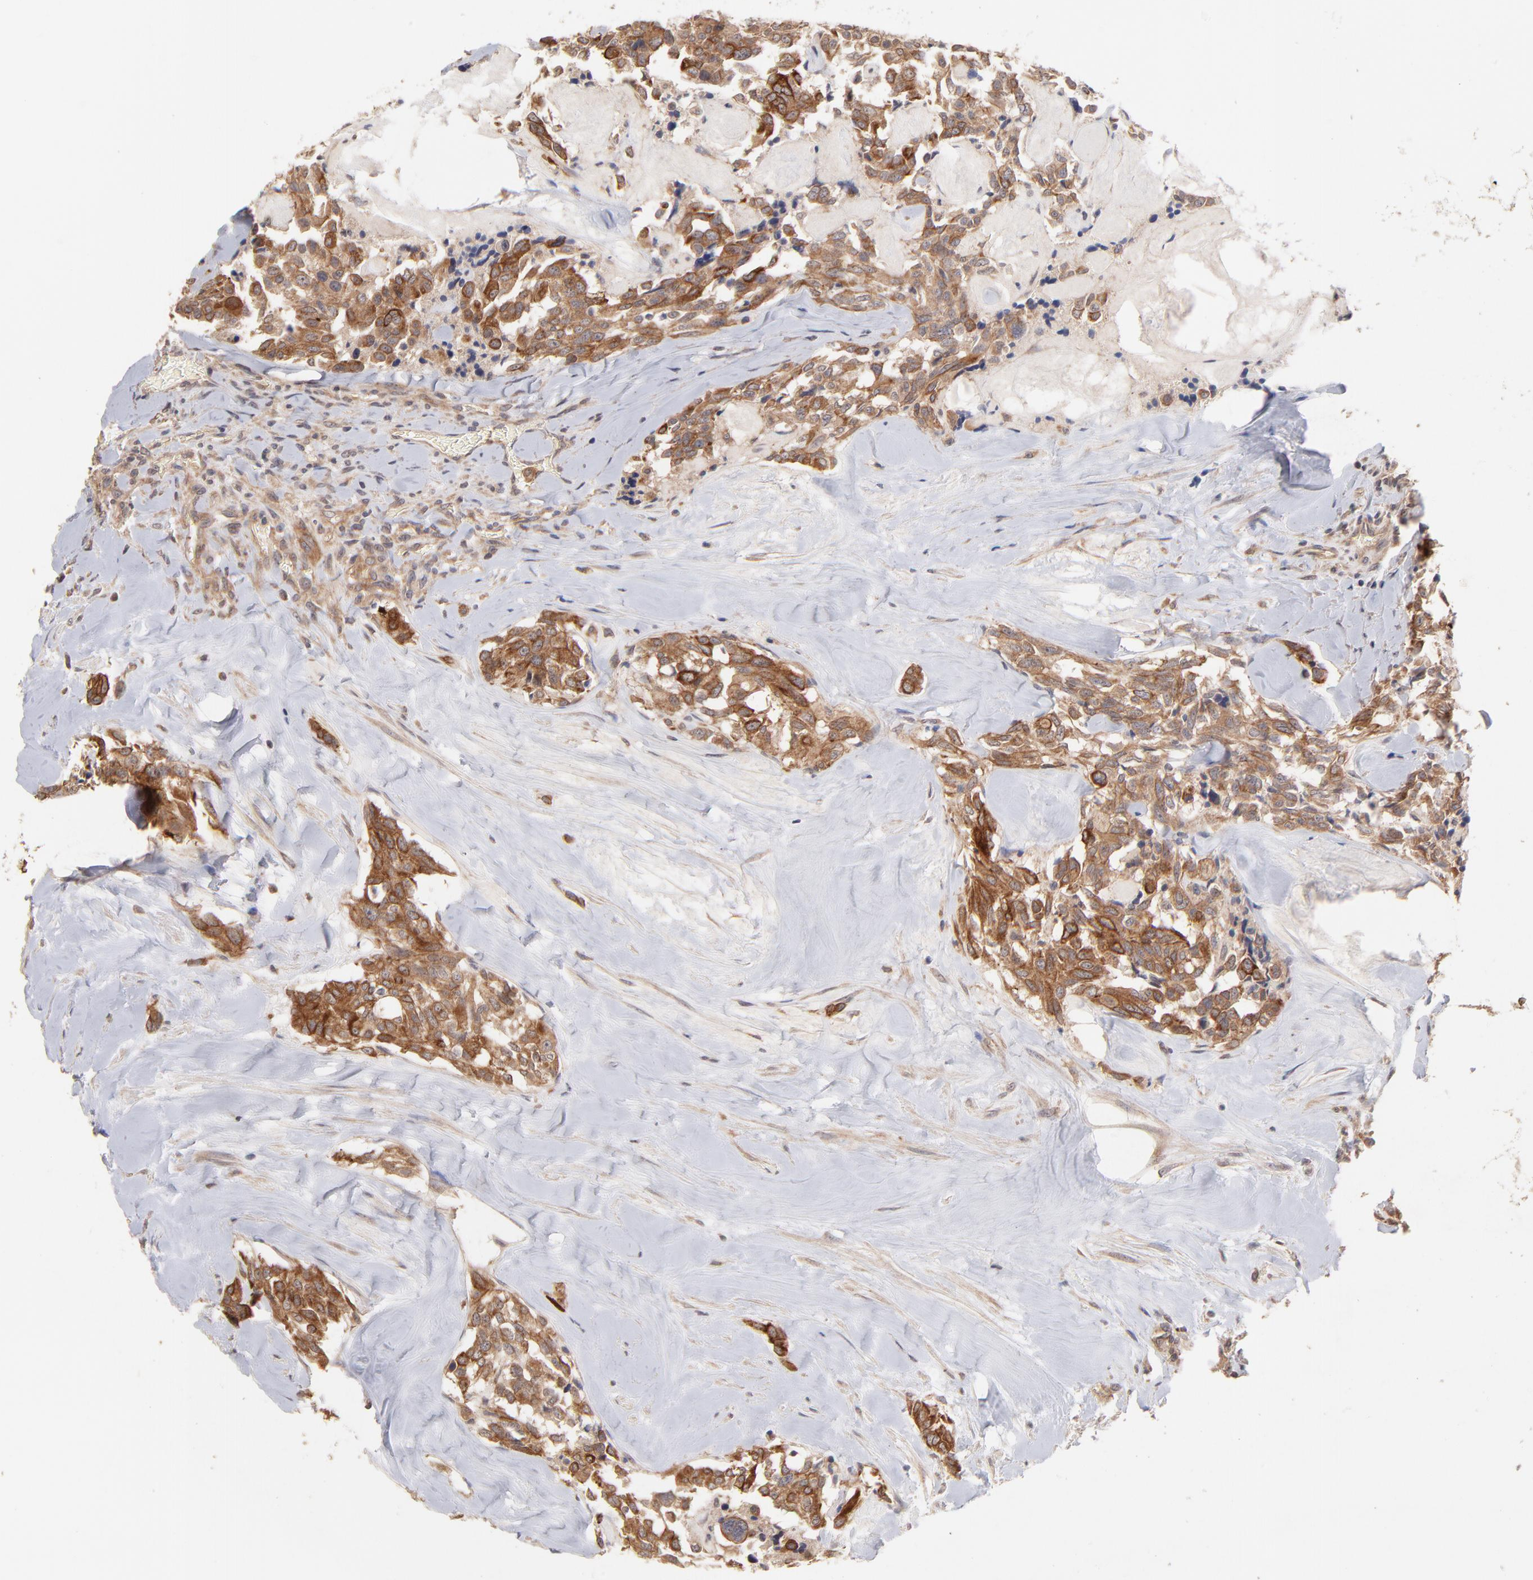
{"staining": {"intensity": "strong", "quantity": ">75%", "location": "cytoplasmic/membranous"}, "tissue": "thyroid cancer", "cell_type": "Tumor cells", "image_type": "cancer", "snomed": [{"axis": "morphology", "description": "Carcinoma, NOS"}, {"axis": "morphology", "description": "Carcinoid, malignant, NOS"}, {"axis": "topography", "description": "Thyroid gland"}], "caption": "Immunohistochemical staining of human thyroid cancer reveals strong cytoplasmic/membranous protein expression in about >75% of tumor cells.", "gene": "STAP2", "patient": {"sex": "male", "age": 33}}